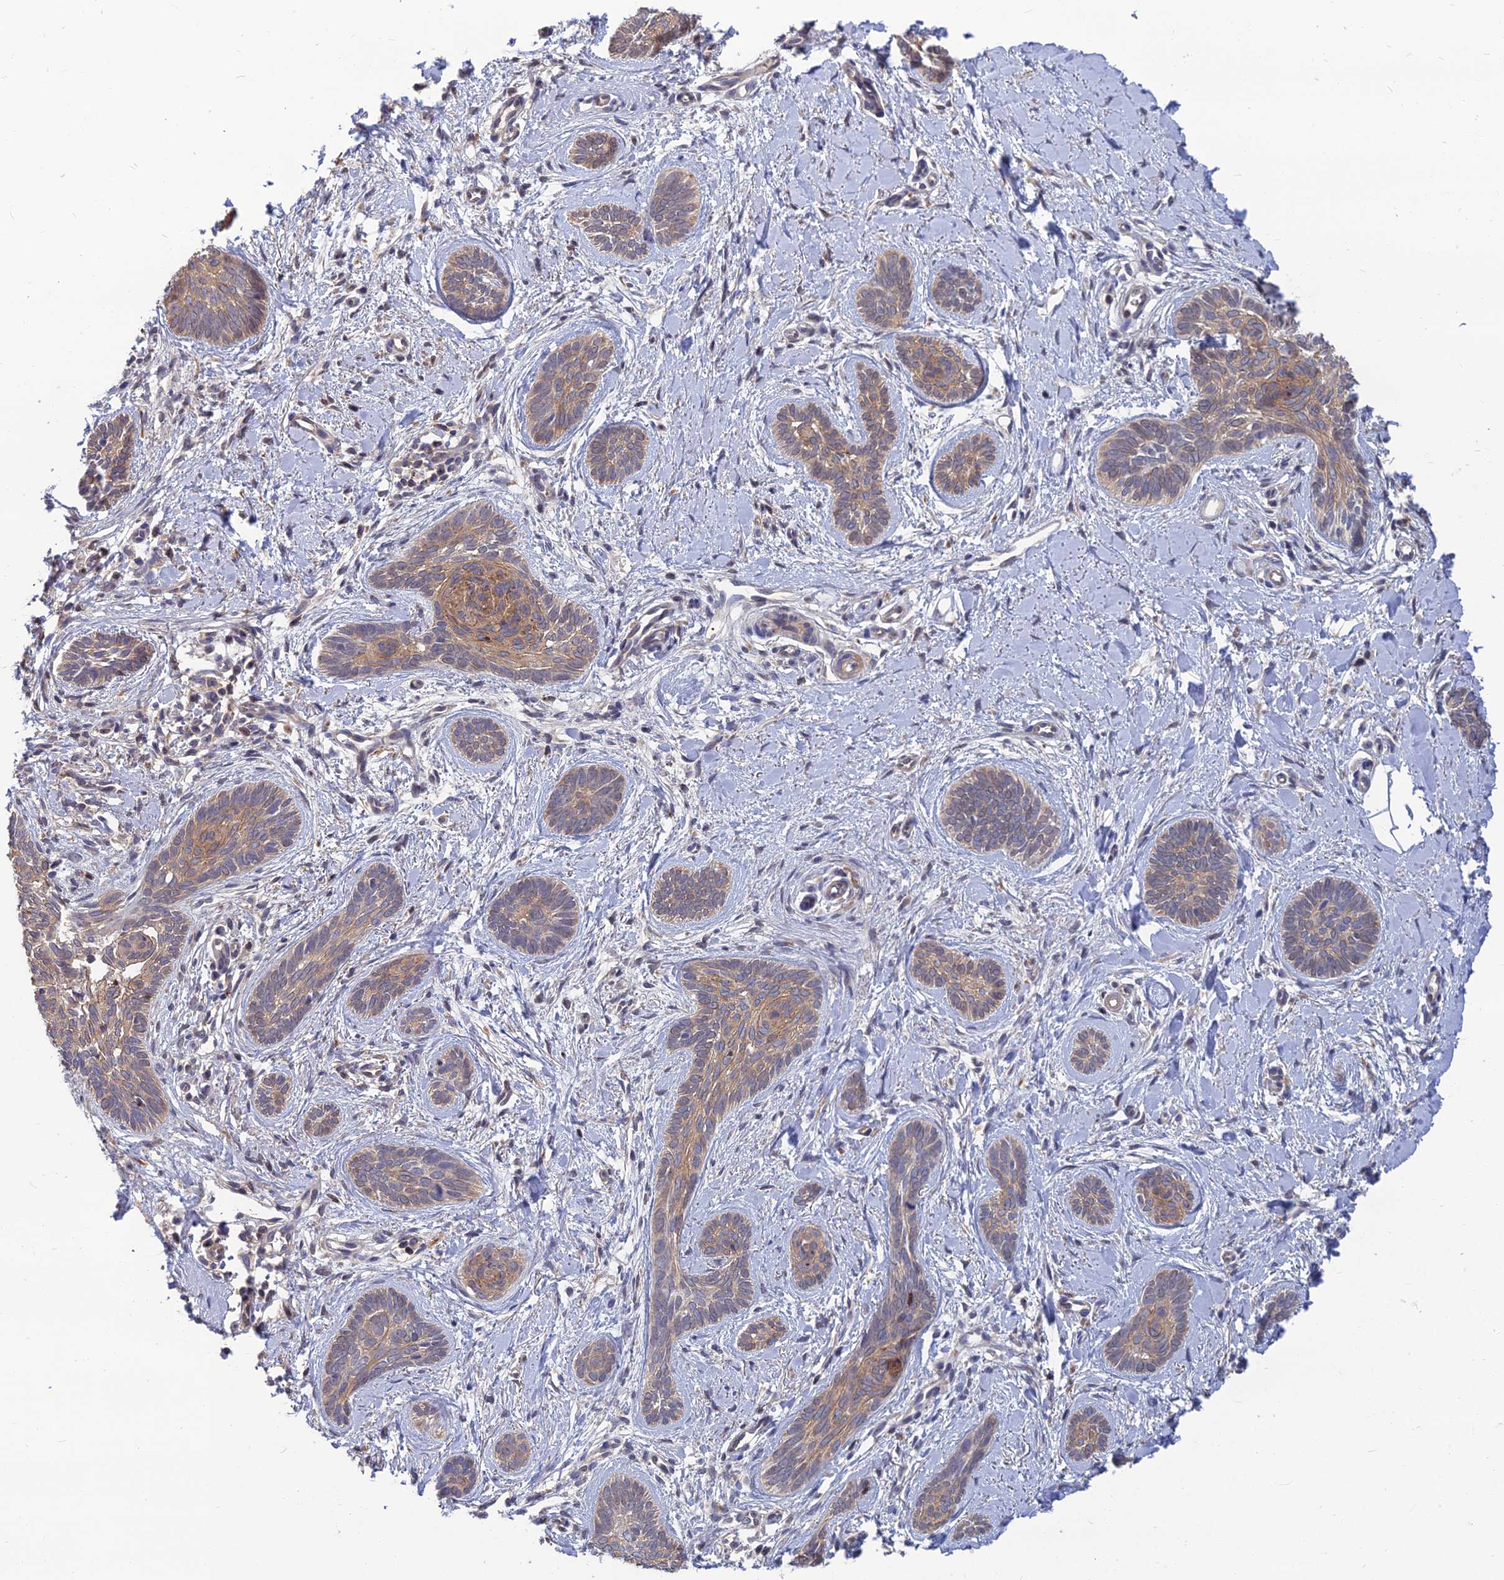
{"staining": {"intensity": "moderate", "quantity": ">75%", "location": "cytoplasmic/membranous"}, "tissue": "skin cancer", "cell_type": "Tumor cells", "image_type": "cancer", "snomed": [{"axis": "morphology", "description": "Basal cell carcinoma"}, {"axis": "topography", "description": "Skin"}], "caption": "IHC of skin cancer (basal cell carcinoma) shows medium levels of moderate cytoplasmic/membranous positivity in about >75% of tumor cells. The staining was performed using DAB (3,3'-diaminobenzidine) to visualize the protein expression in brown, while the nuclei were stained in blue with hematoxylin (Magnification: 20x).", "gene": "OPA3", "patient": {"sex": "female", "age": 81}}